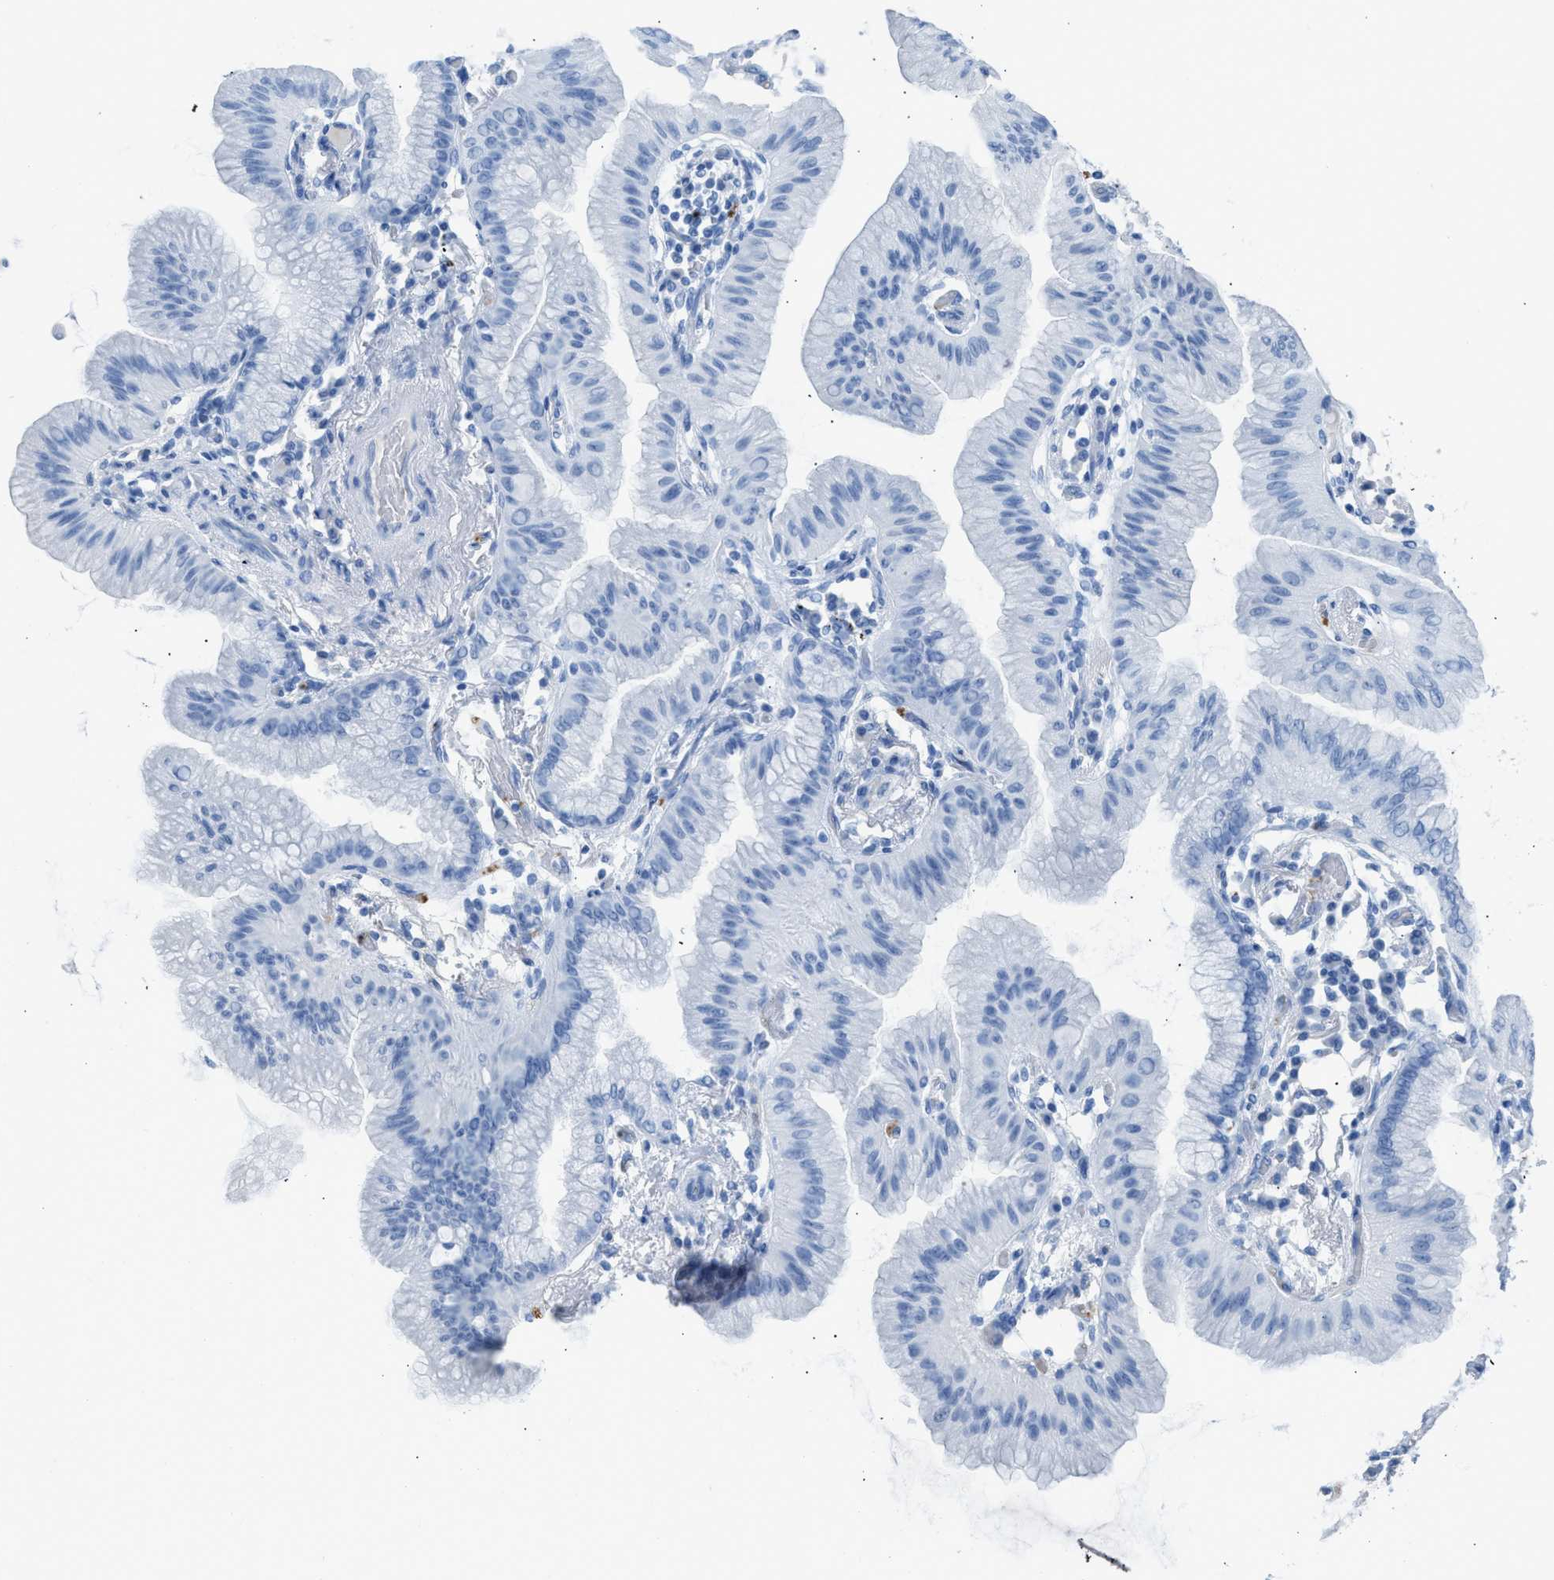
{"staining": {"intensity": "negative", "quantity": "none", "location": "none"}, "tissue": "lung cancer", "cell_type": "Tumor cells", "image_type": "cancer", "snomed": [{"axis": "morphology", "description": "Normal tissue, NOS"}, {"axis": "morphology", "description": "Adenocarcinoma, NOS"}, {"axis": "topography", "description": "Bronchus"}, {"axis": "topography", "description": "Lung"}], "caption": "The micrograph reveals no staining of tumor cells in lung cancer (adenocarcinoma). (DAB (3,3'-diaminobenzidine) immunohistochemistry with hematoxylin counter stain).", "gene": "FAIM2", "patient": {"sex": "female", "age": 70}}